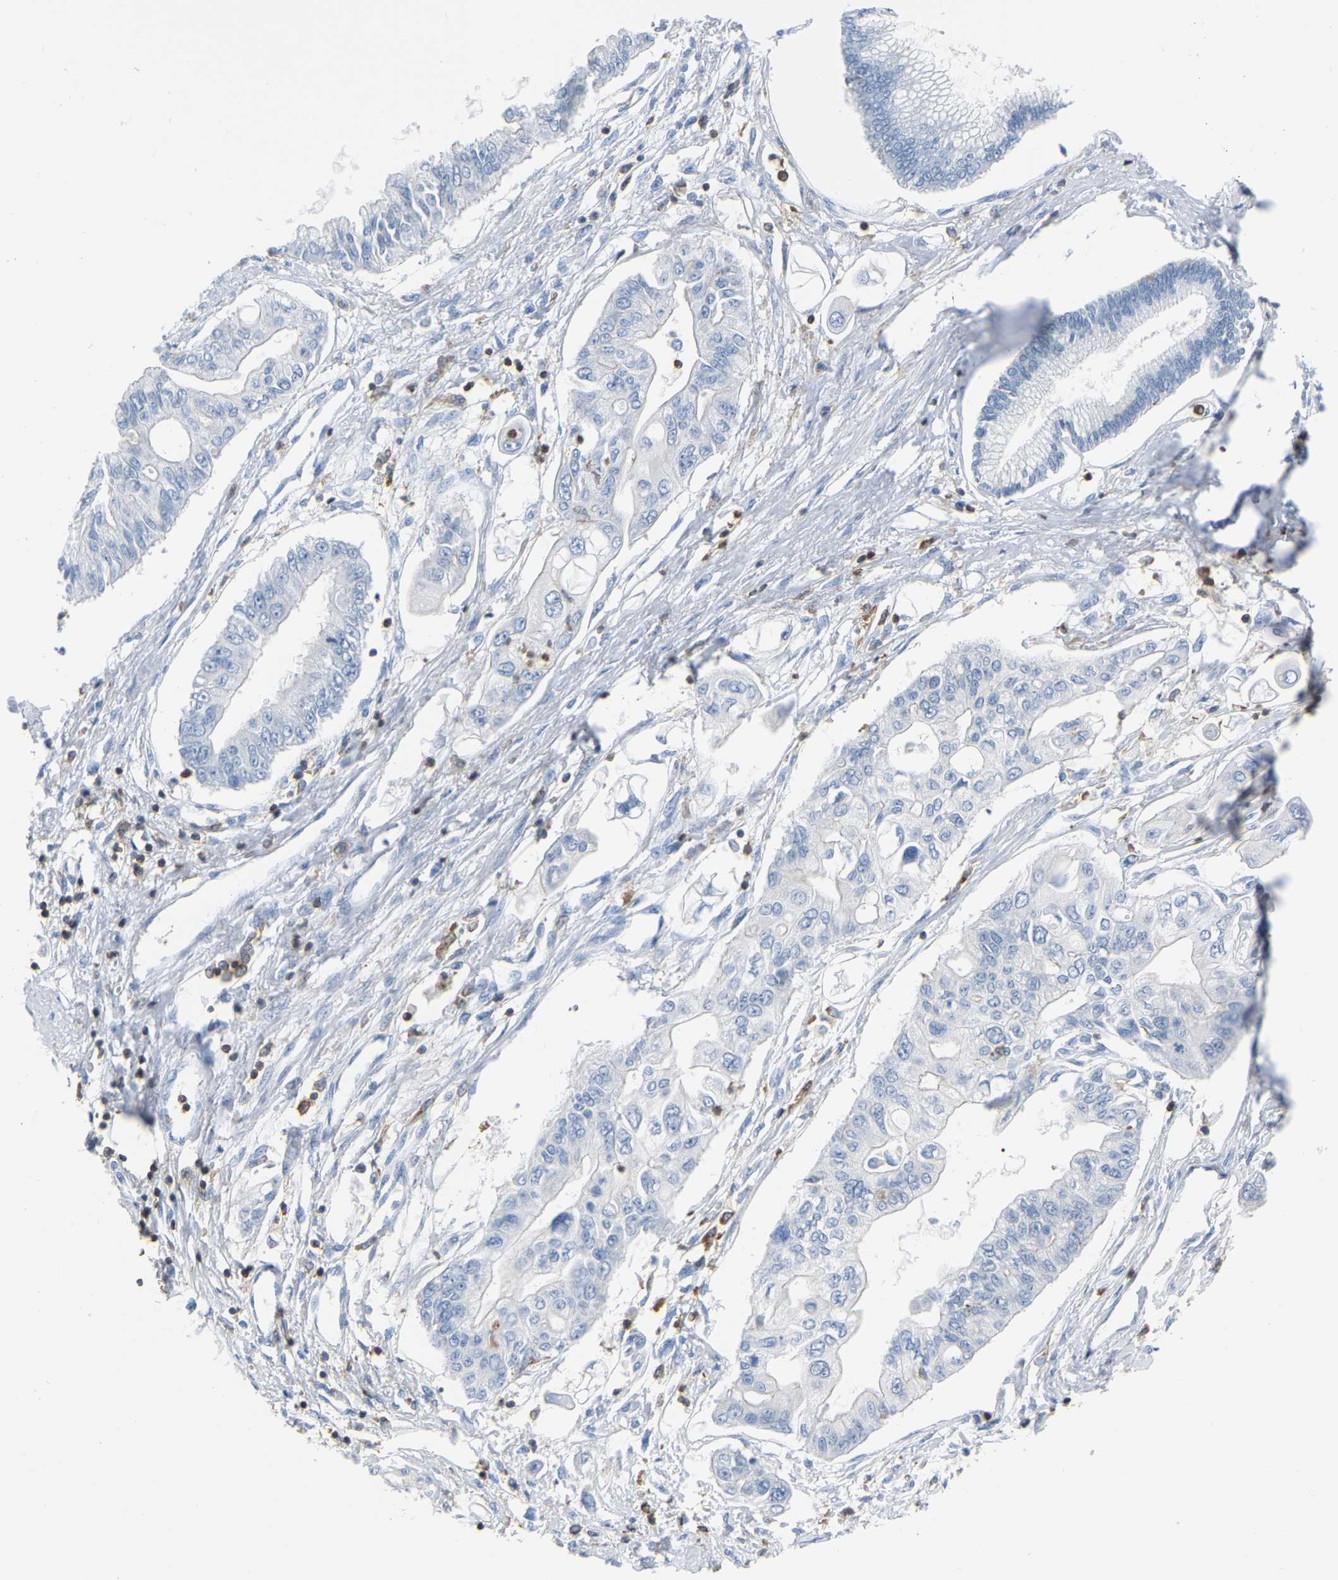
{"staining": {"intensity": "negative", "quantity": "none", "location": "none"}, "tissue": "pancreatic cancer", "cell_type": "Tumor cells", "image_type": "cancer", "snomed": [{"axis": "morphology", "description": "Adenocarcinoma, NOS"}, {"axis": "topography", "description": "Pancreas"}], "caption": "A high-resolution micrograph shows immunohistochemistry (IHC) staining of pancreatic cancer (adenocarcinoma), which demonstrates no significant staining in tumor cells.", "gene": "ARHGAP45", "patient": {"sex": "female", "age": 77}}